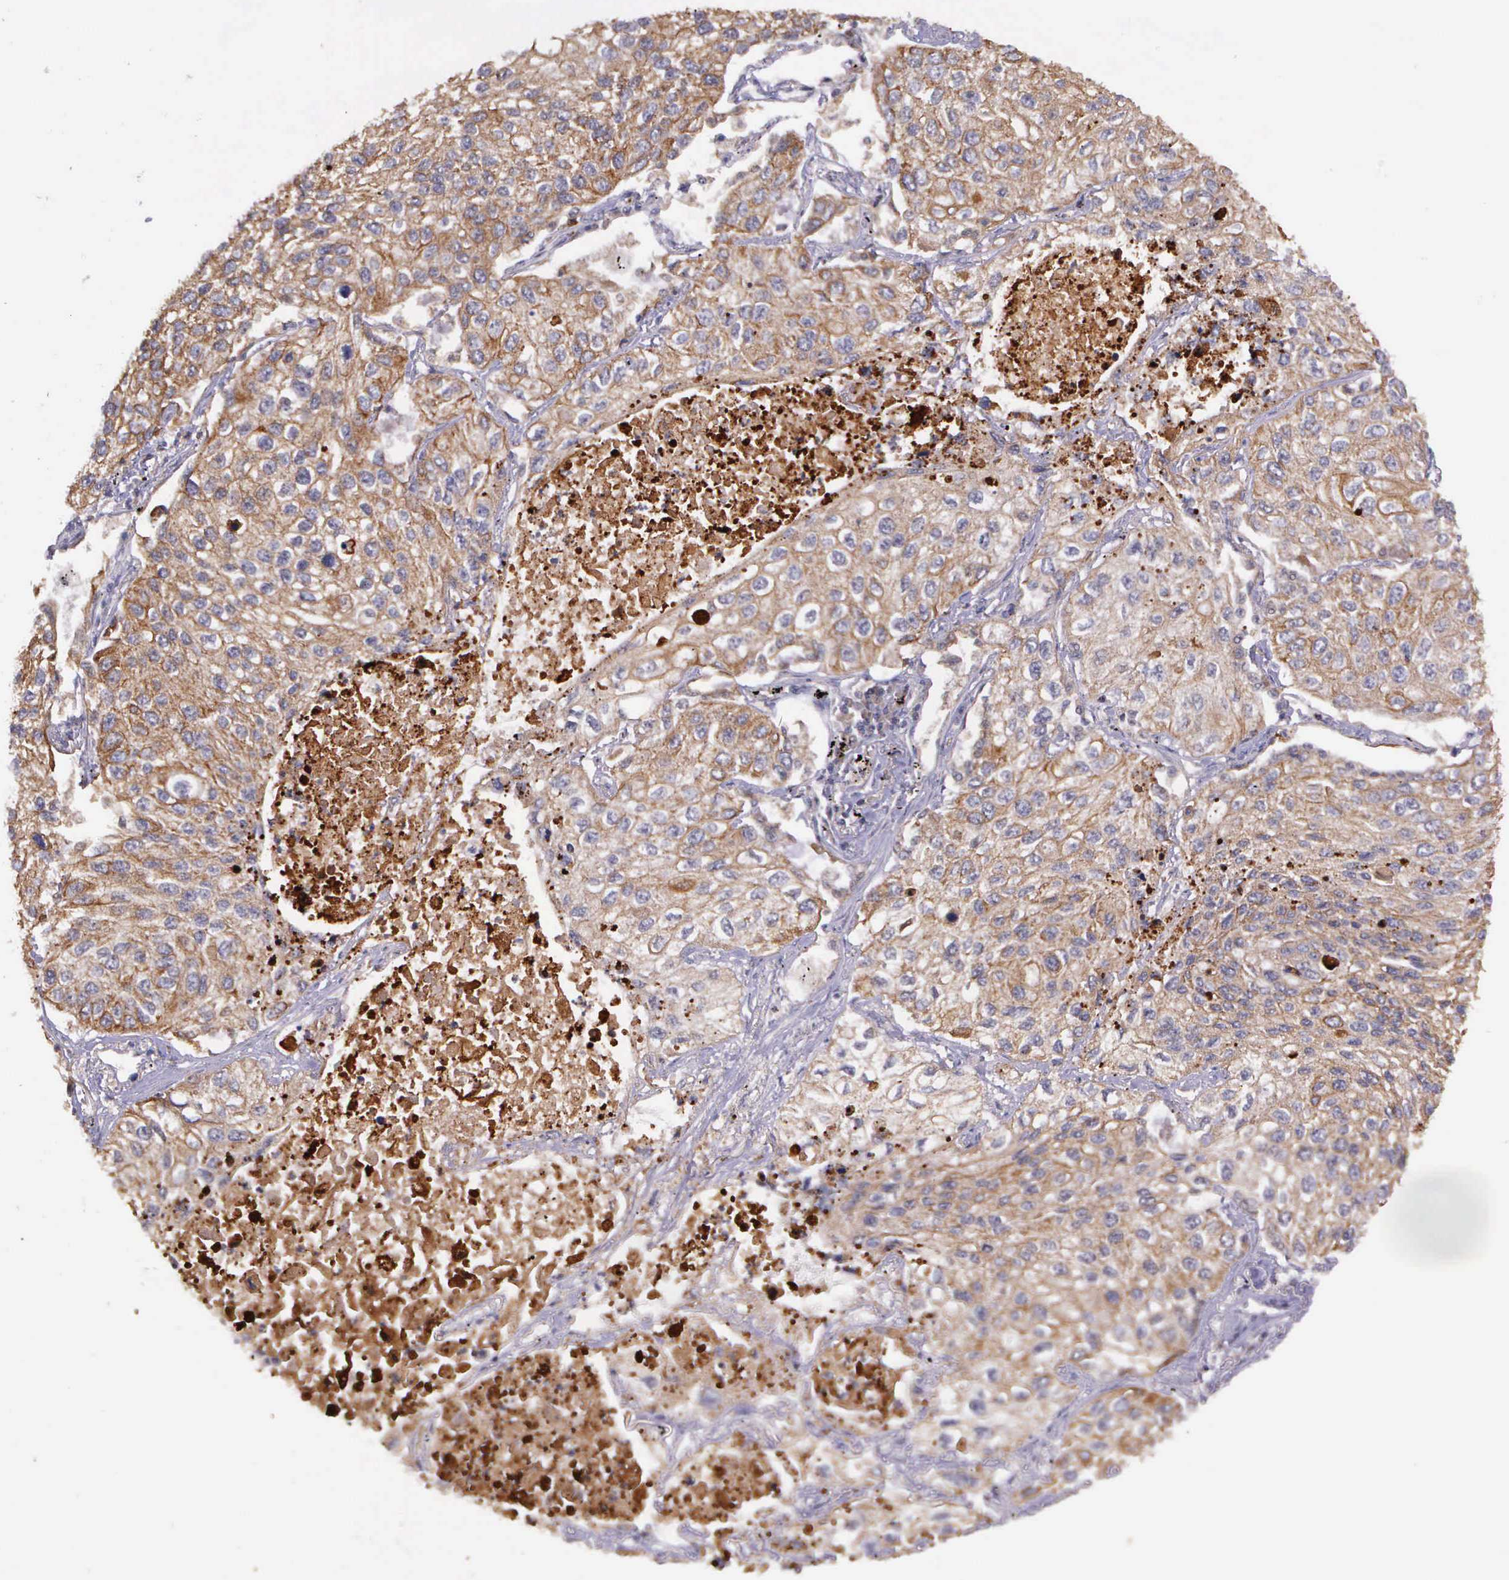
{"staining": {"intensity": "moderate", "quantity": ">75%", "location": "cytoplasmic/membranous"}, "tissue": "lung cancer", "cell_type": "Tumor cells", "image_type": "cancer", "snomed": [{"axis": "morphology", "description": "Squamous cell carcinoma, NOS"}, {"axis": "topography", "description": "Lung"}], "caption": "IHC of lung cancer (squamous cell carcinoma) reveals medium levels of moderate cytoplasmic/membranous positivity in approximately >75% of tumor cells. (Stains: DAB in brown, nuclei in blue, Microscopy: brightfield microscopy at high magnification).", "gene": "PRICKLE3", "patient": {"sex": "male", "age": 75}}